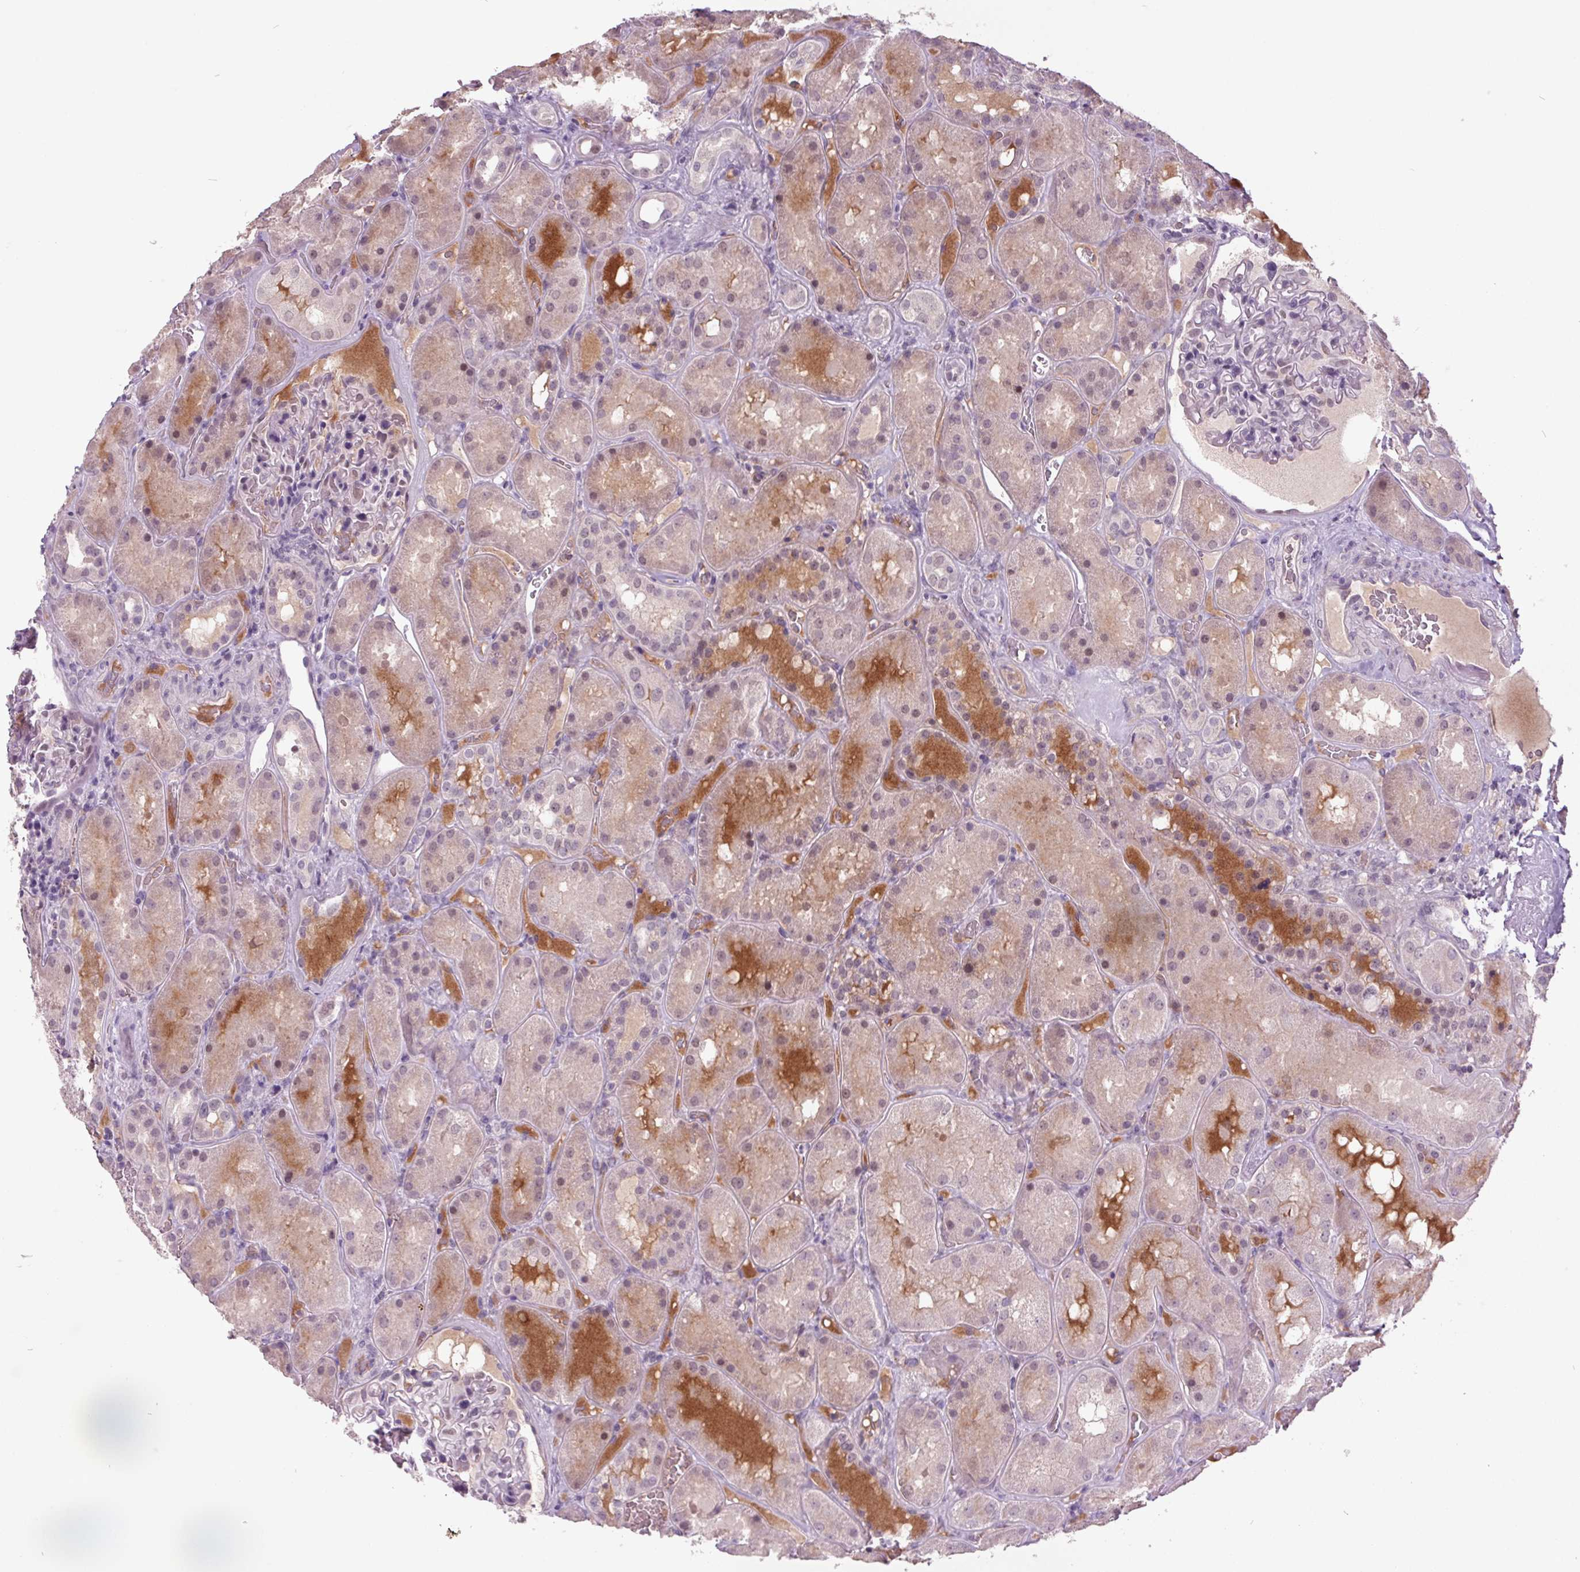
{"staining": {"intensity": "negative", "quantity": "none", "location": "none"}, "tissue": "kidney", "cell_type": "Cells in glomeruli", "image_type": "normal", "snomed": [{"axis": "morphology", "description": "Normal tissue, NOS"}, {"axis": "topography", "description": "Kidney"}], "caption": "The photomicrograph shows no staining of cells in glomeruli in benign kidney. (Brightfield microscopy of DAB IHC at high magnification).", "gene": "C2orf16", "patient": {"sex": "male", "age": 73}}